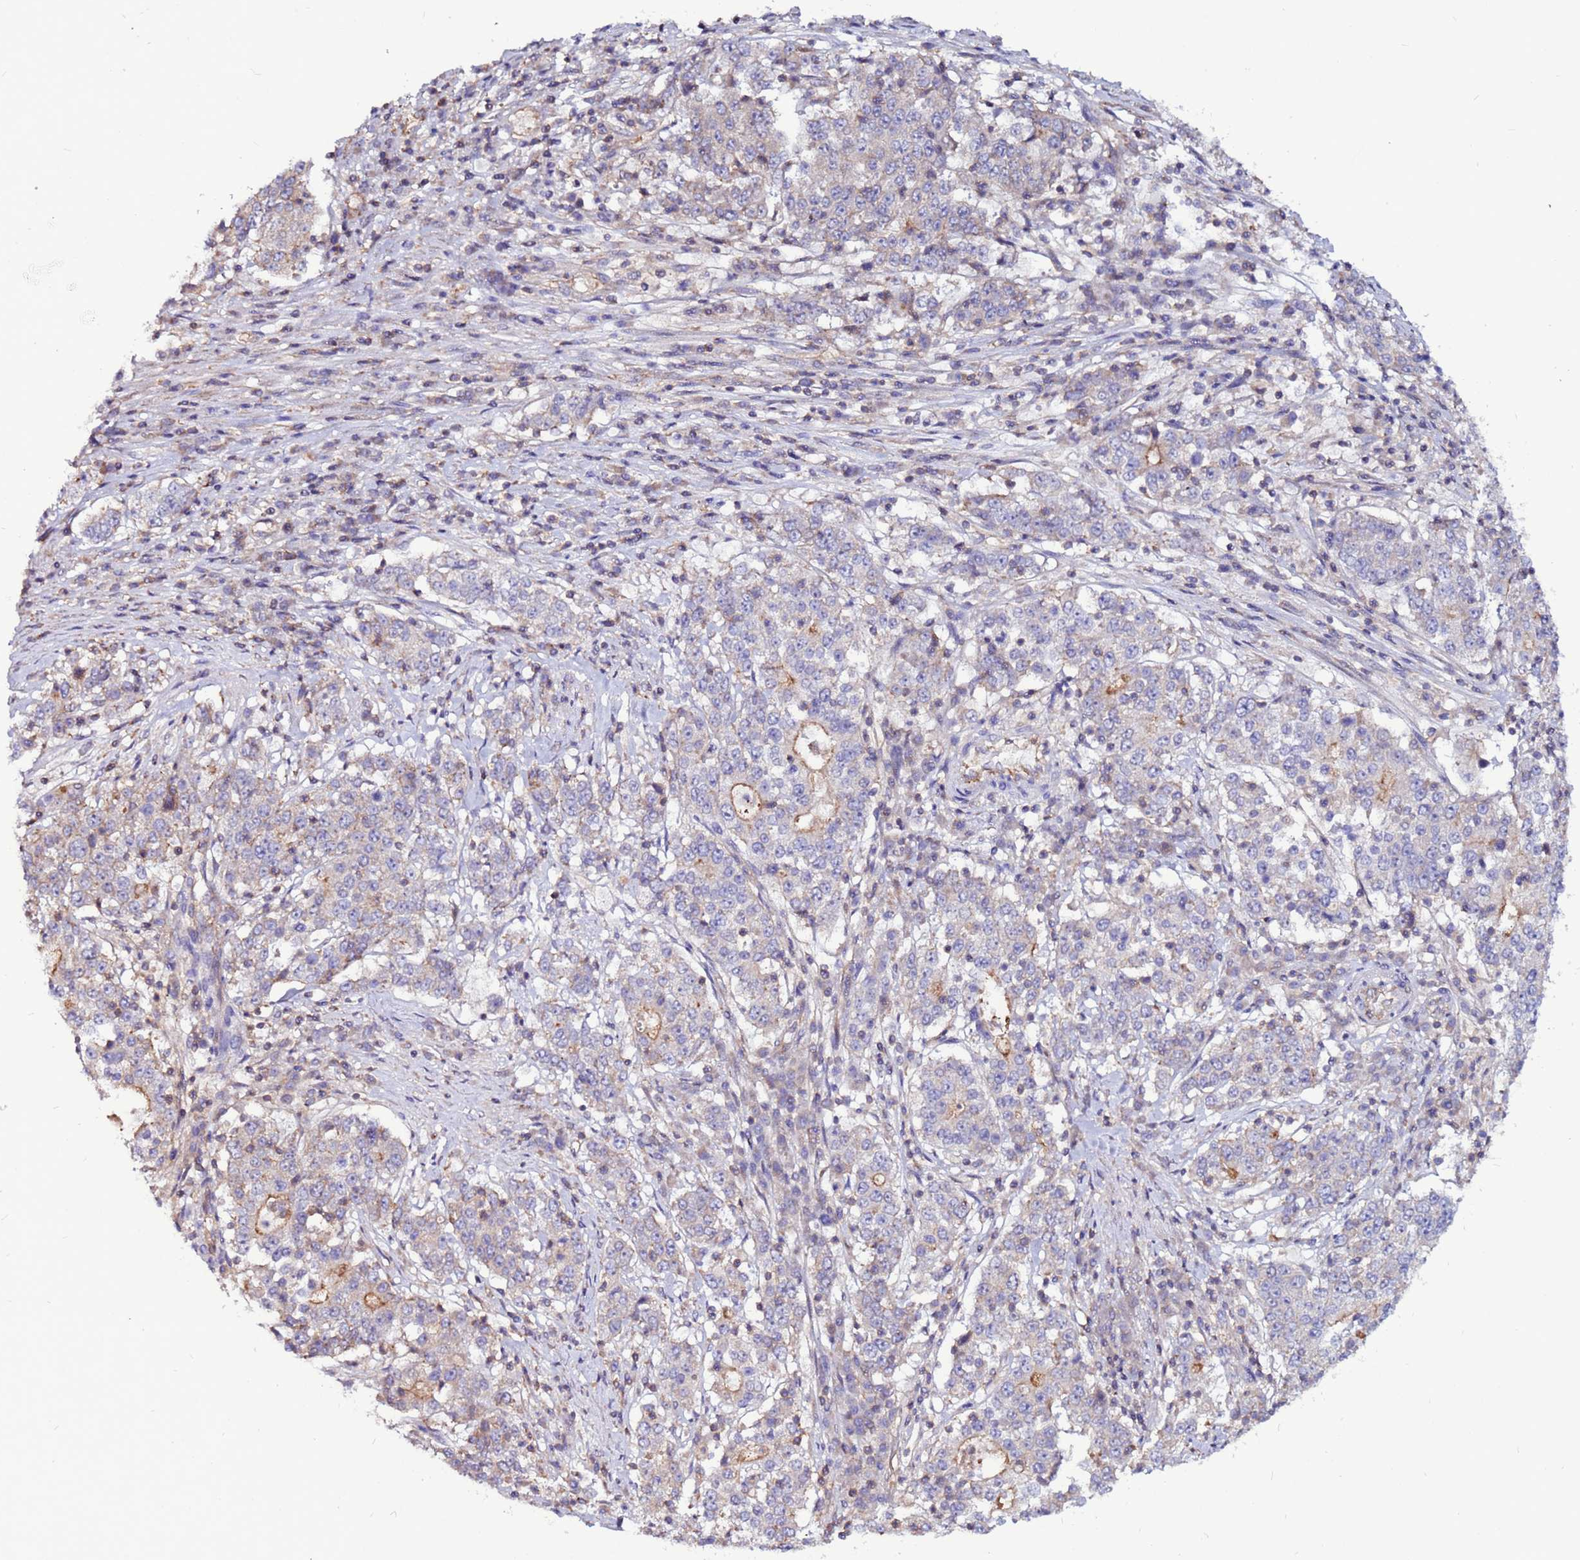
{"staining": {"intensity": "moderate", "quantity": "<25%", "location": "cytoplasmic/membranous"}, "tissue": "stomach cancer", "cell_type": "Tumor cells", "image_type": "cancer", "snomed": [{"axis": "morphology", "description": "Adenocarcinoma, NOS"}, {"axis": "topography", "description": "Stomach"}], "caption": "A high-resolution micrograph shows IHC staining of stomach cancer (adenocarcinoma), which demonstrates moderate cytoplasmic/membranous expression in approximately <25% of tumor cells. Using DAB (brown) and hematoxylin (blue) stains, captured at high magnification using brightfield microscopy.", "gene": "NRN1L", "patient": {"sex": "male", "age": 59}}